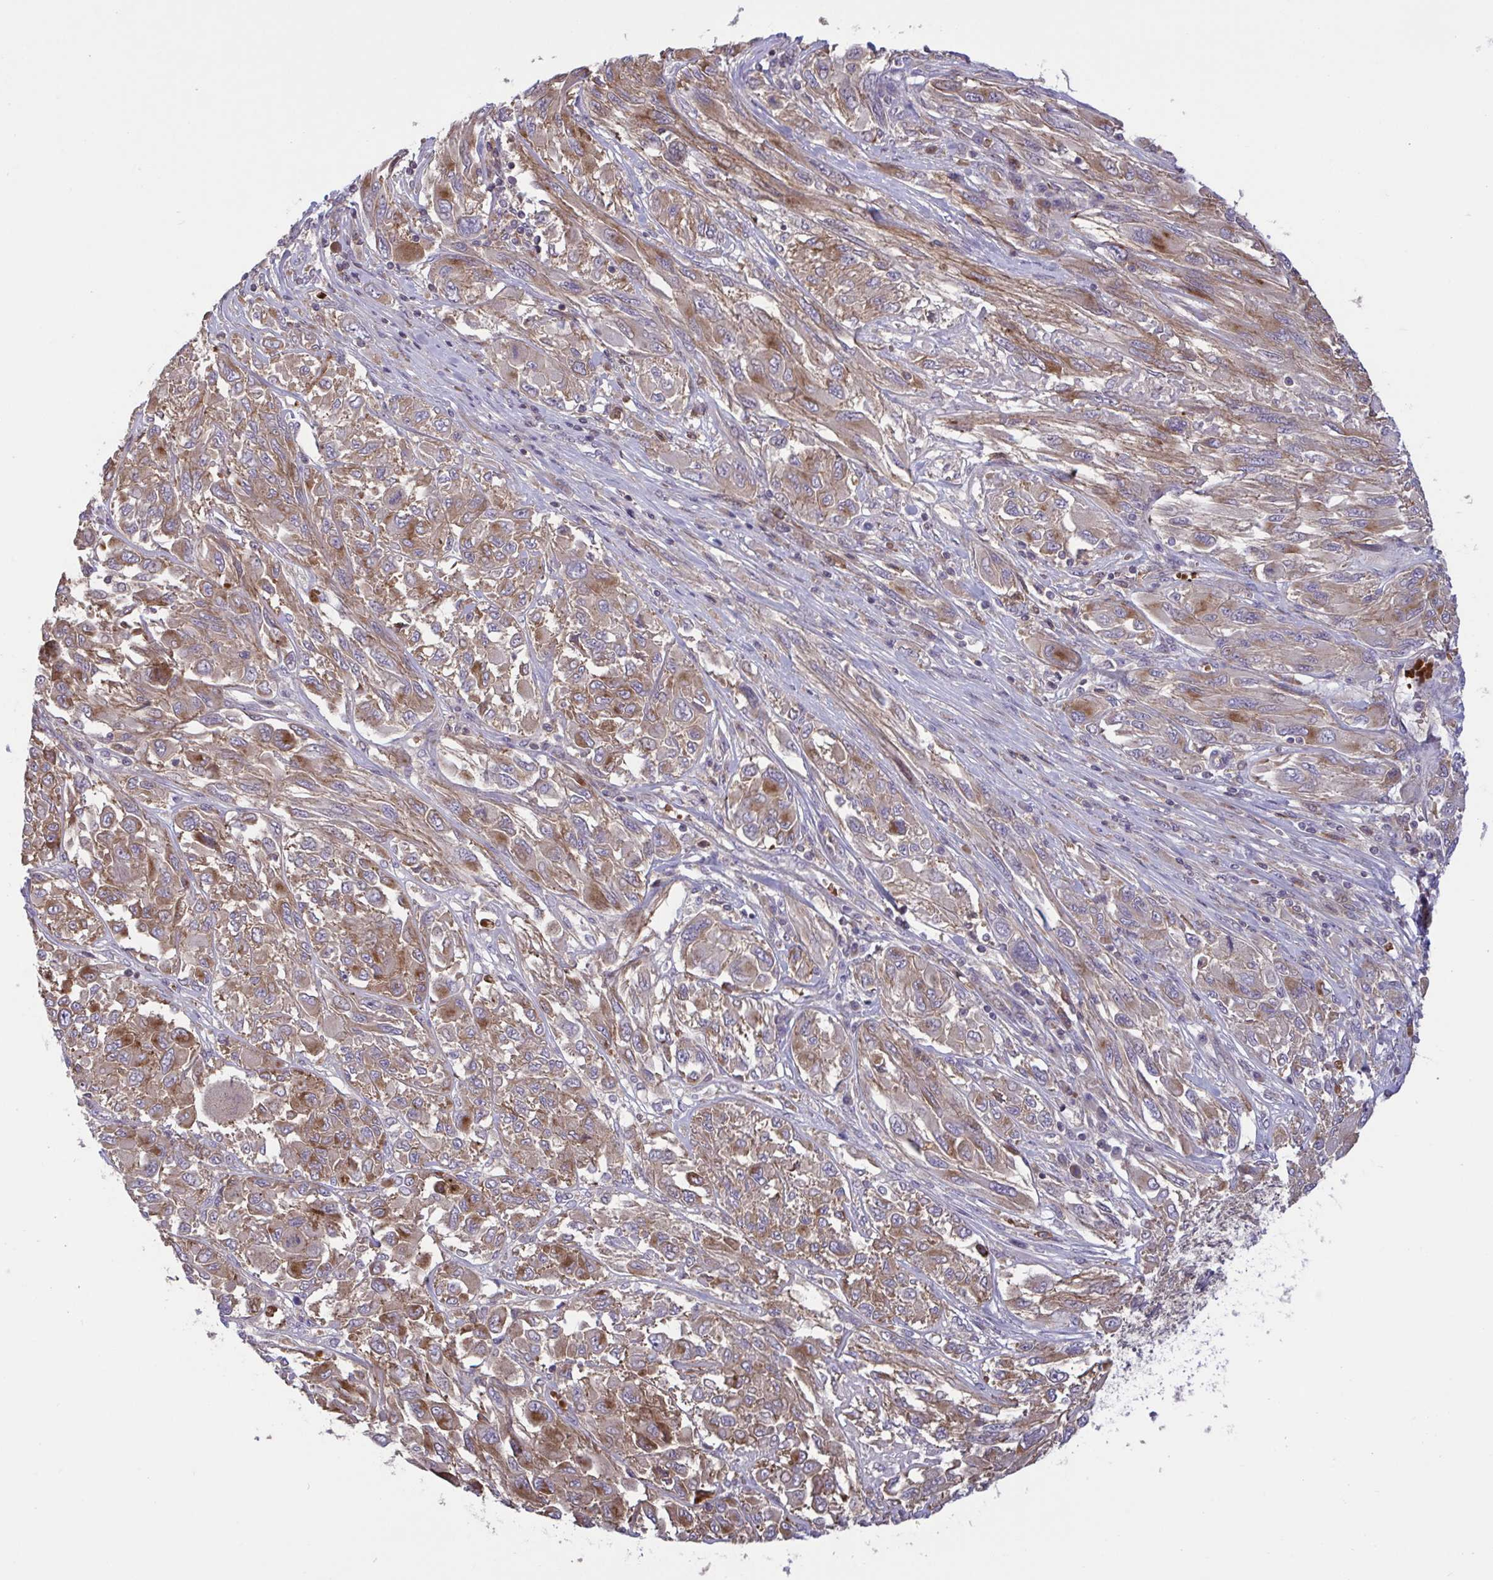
{"staining": {"intensity": "moderate", "quantity": ">75%", "location": "cytoplasmic/membranous"}, "tissue": "melanoma", "cell_type": "Tumor cells", "image_type": "cancer", "snomed": [{"axis": "morphology", "description": "Malignant melanoma, NOS"}, {"axis": "topography", "description": "Skin"}], "caption": "The histopathology image exhibits immunohistochemical staining of malignant melanoma. There is moderate cytoplasmic/membranous expression is seen in about >75% of tumor cells.", "gene": "IL1R1", "patient": {"sex": "female", "age": 91}}